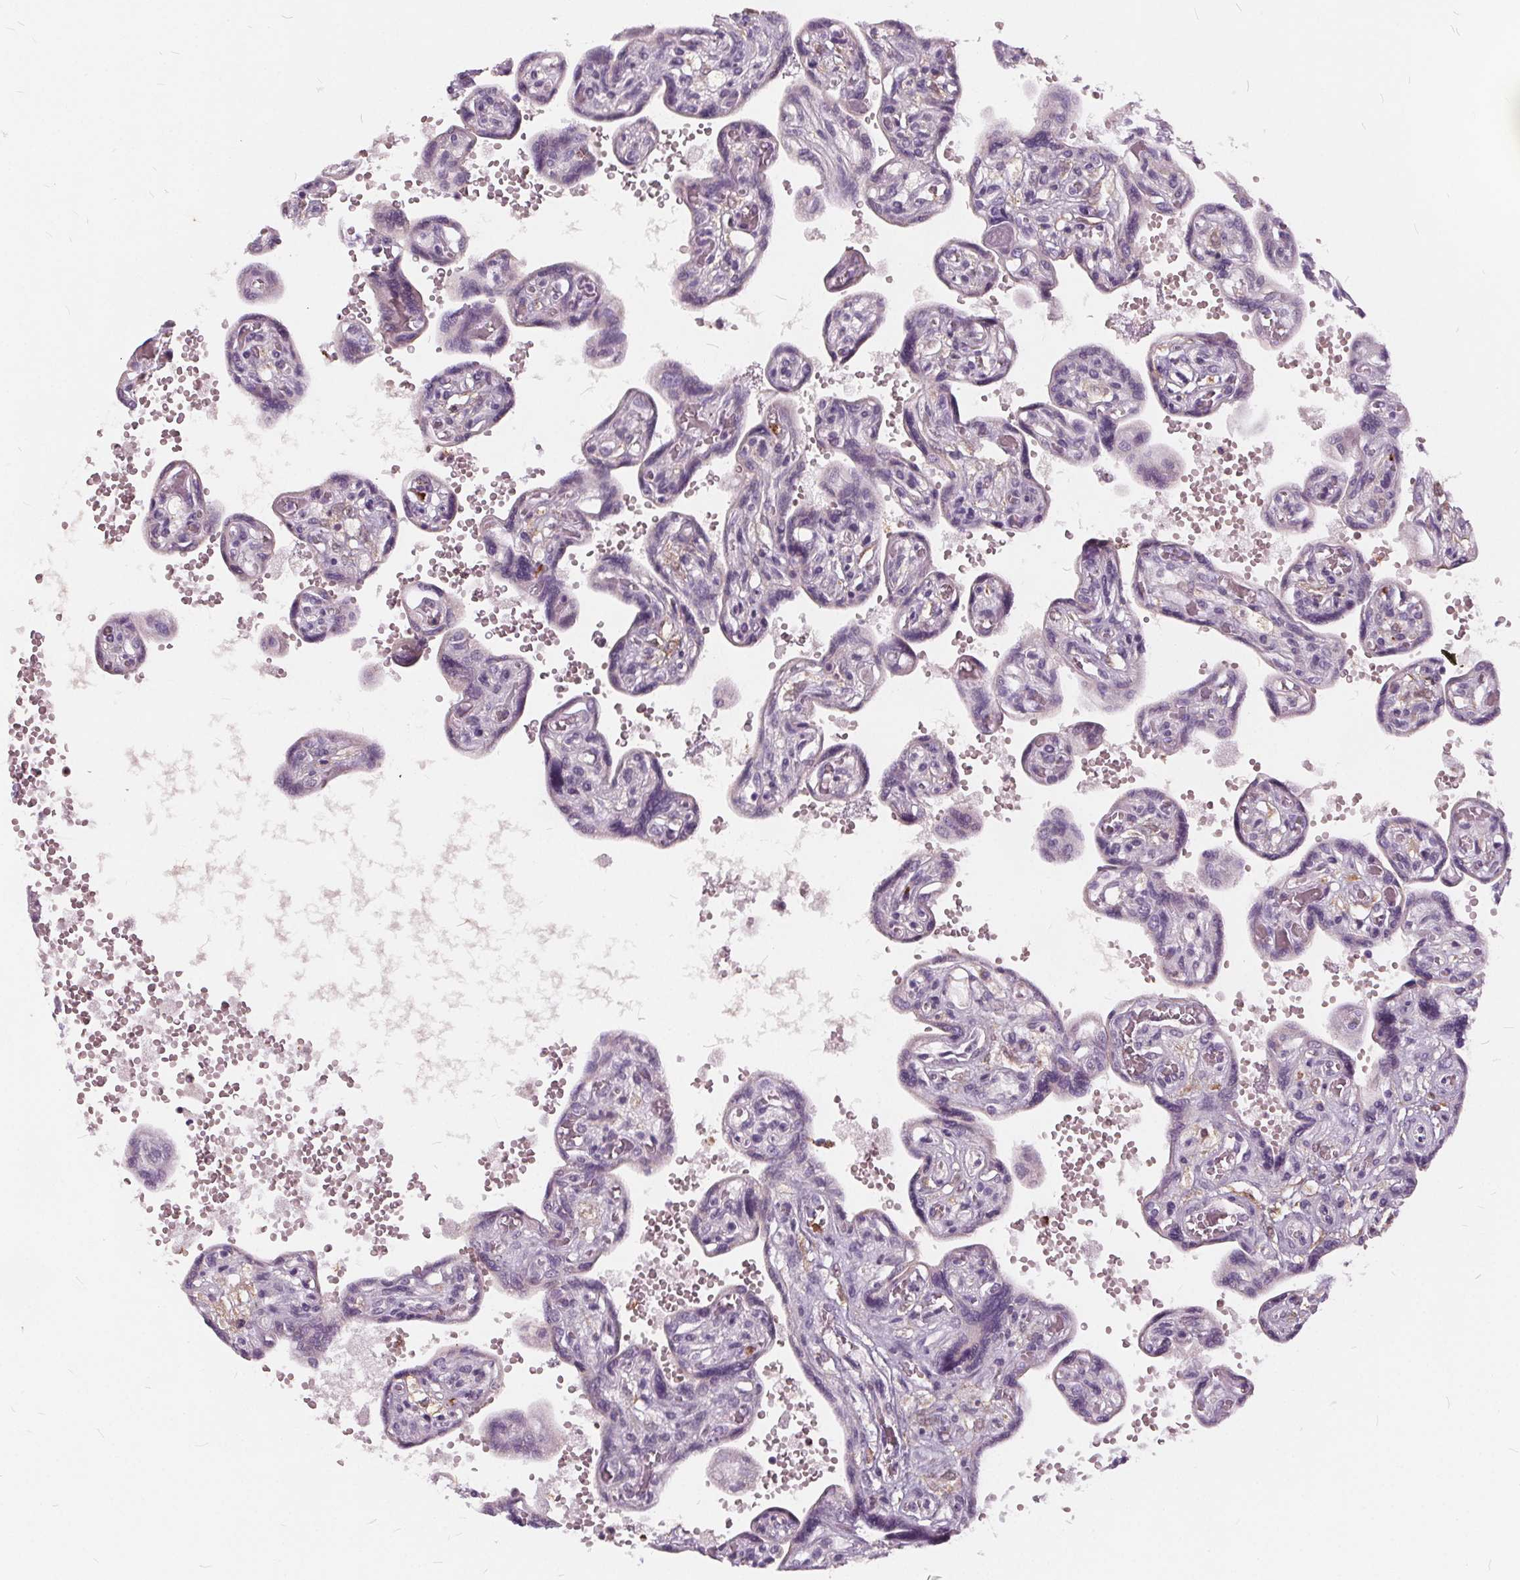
{"staining": {"intensity": "negative", "quantity": "none", "location": "none"}, "tissue": "placenta", "cell_type": "Trophoblastic cells", "image_type": "normal", "snomed": [{"axis": "morphology", "description": "Normal tissue, NOS"}, {"axis": "topography", "description": "Placenta"}], "caption": "DAB (3,3'-diaminobenzidine) immunohistochemical staining of benign human placenta demonstrates no significant expression in trophoblastic cells.", "gene": "HAAO", "patient": {"sex": "female", "age": 32}}